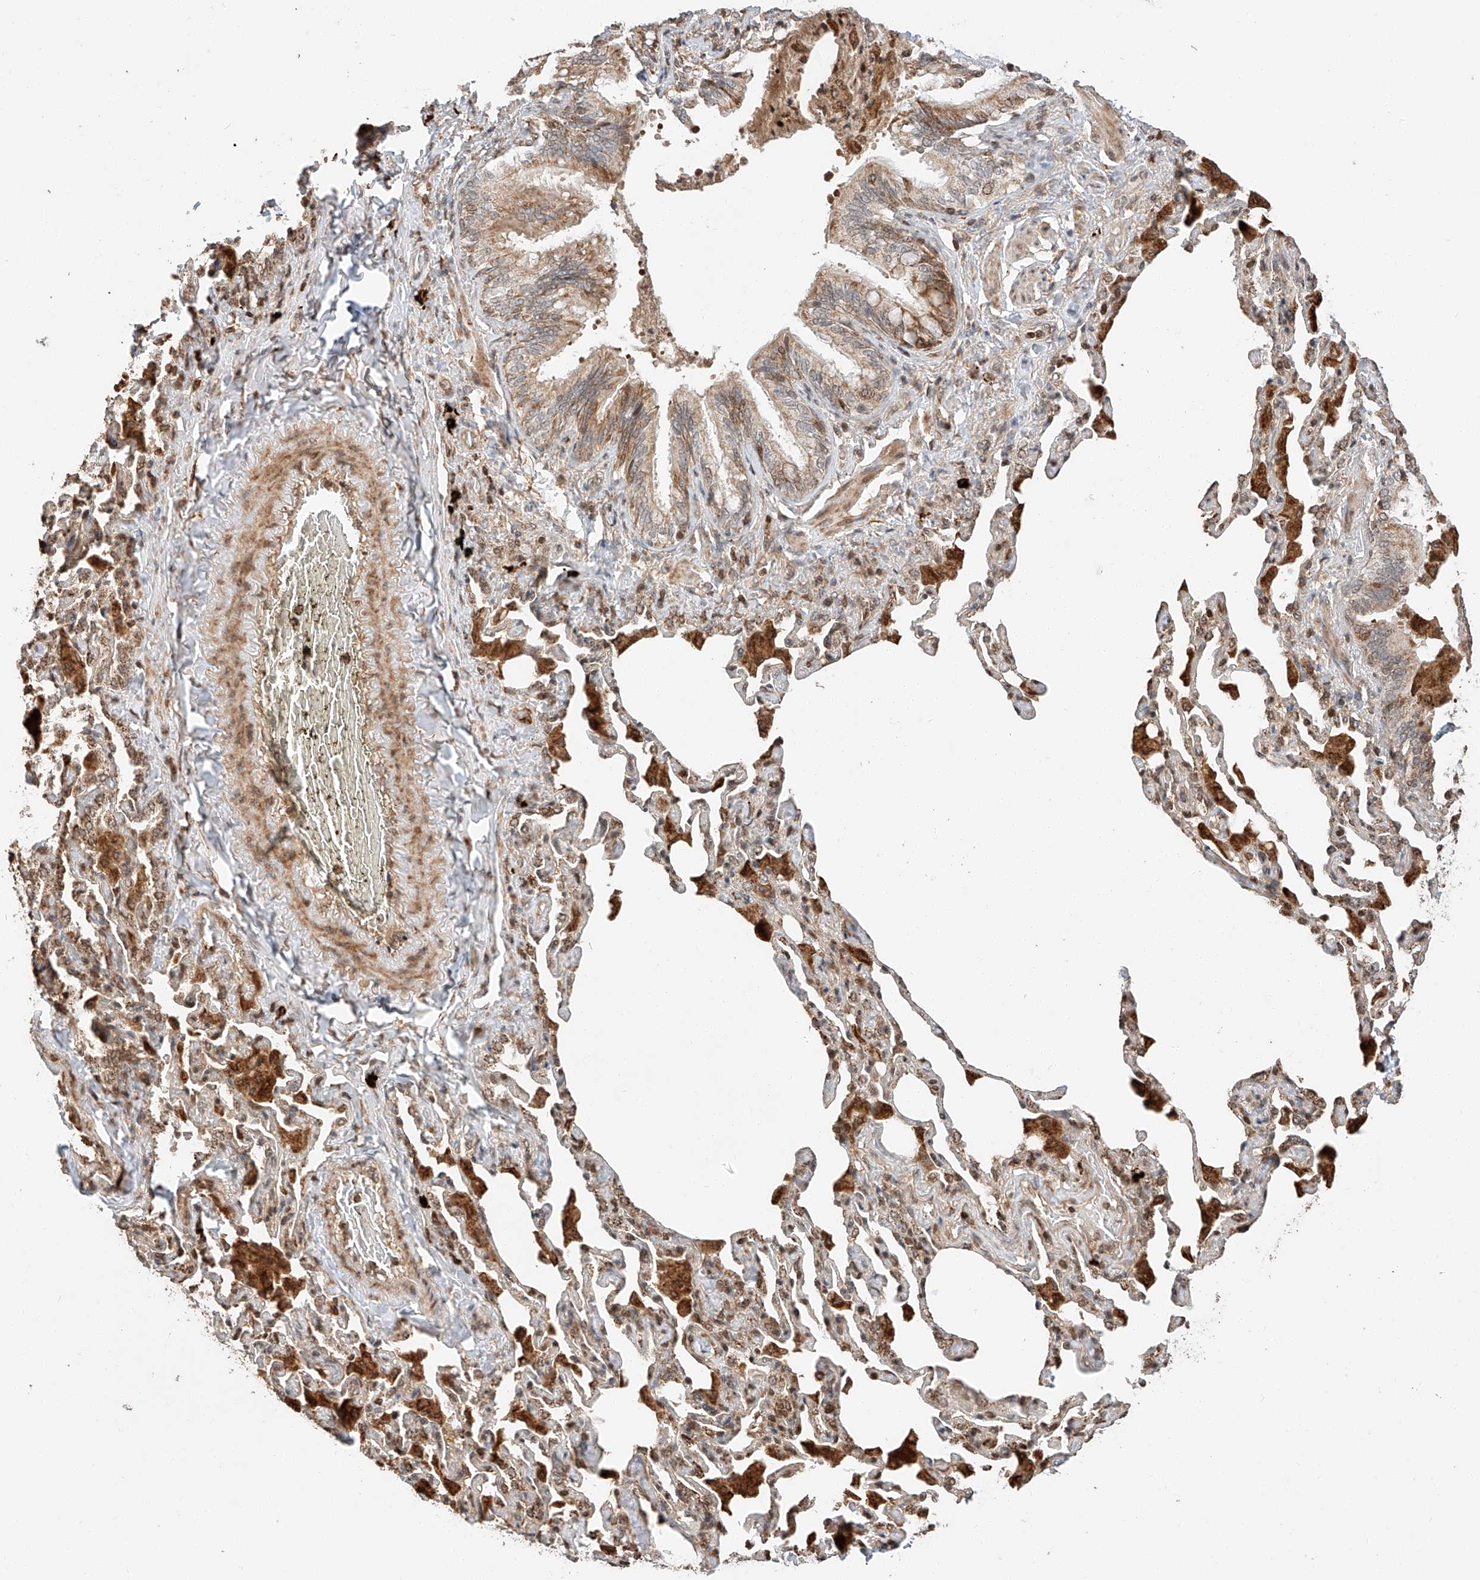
{"staining": {"intensity": "moderate", "quantity": "25%-75%", "location": "cytoplasmic/membranous"}, "tissue": "bronchus", "cell_type": "Respiratory epithelial cells", "image_type": "normal", "snomed": [{"axis": "morphology", "description": "Normal tissue, NOS"}, {"axis": "morphology", "description": "Inflammation, NOS"}, {"axis": "topography", "description": "Lung"}], "caption": "DAB (3,3'-diaminobenzidine) immunohistochemical staining of benign bronchus shows moderate cytoplasmic/membranous protein staining in approximately 25%-75% of respiratory epithelial cells.", "gene": "ARHGAP33", "patient": {"sex": "female", "age": 46}}